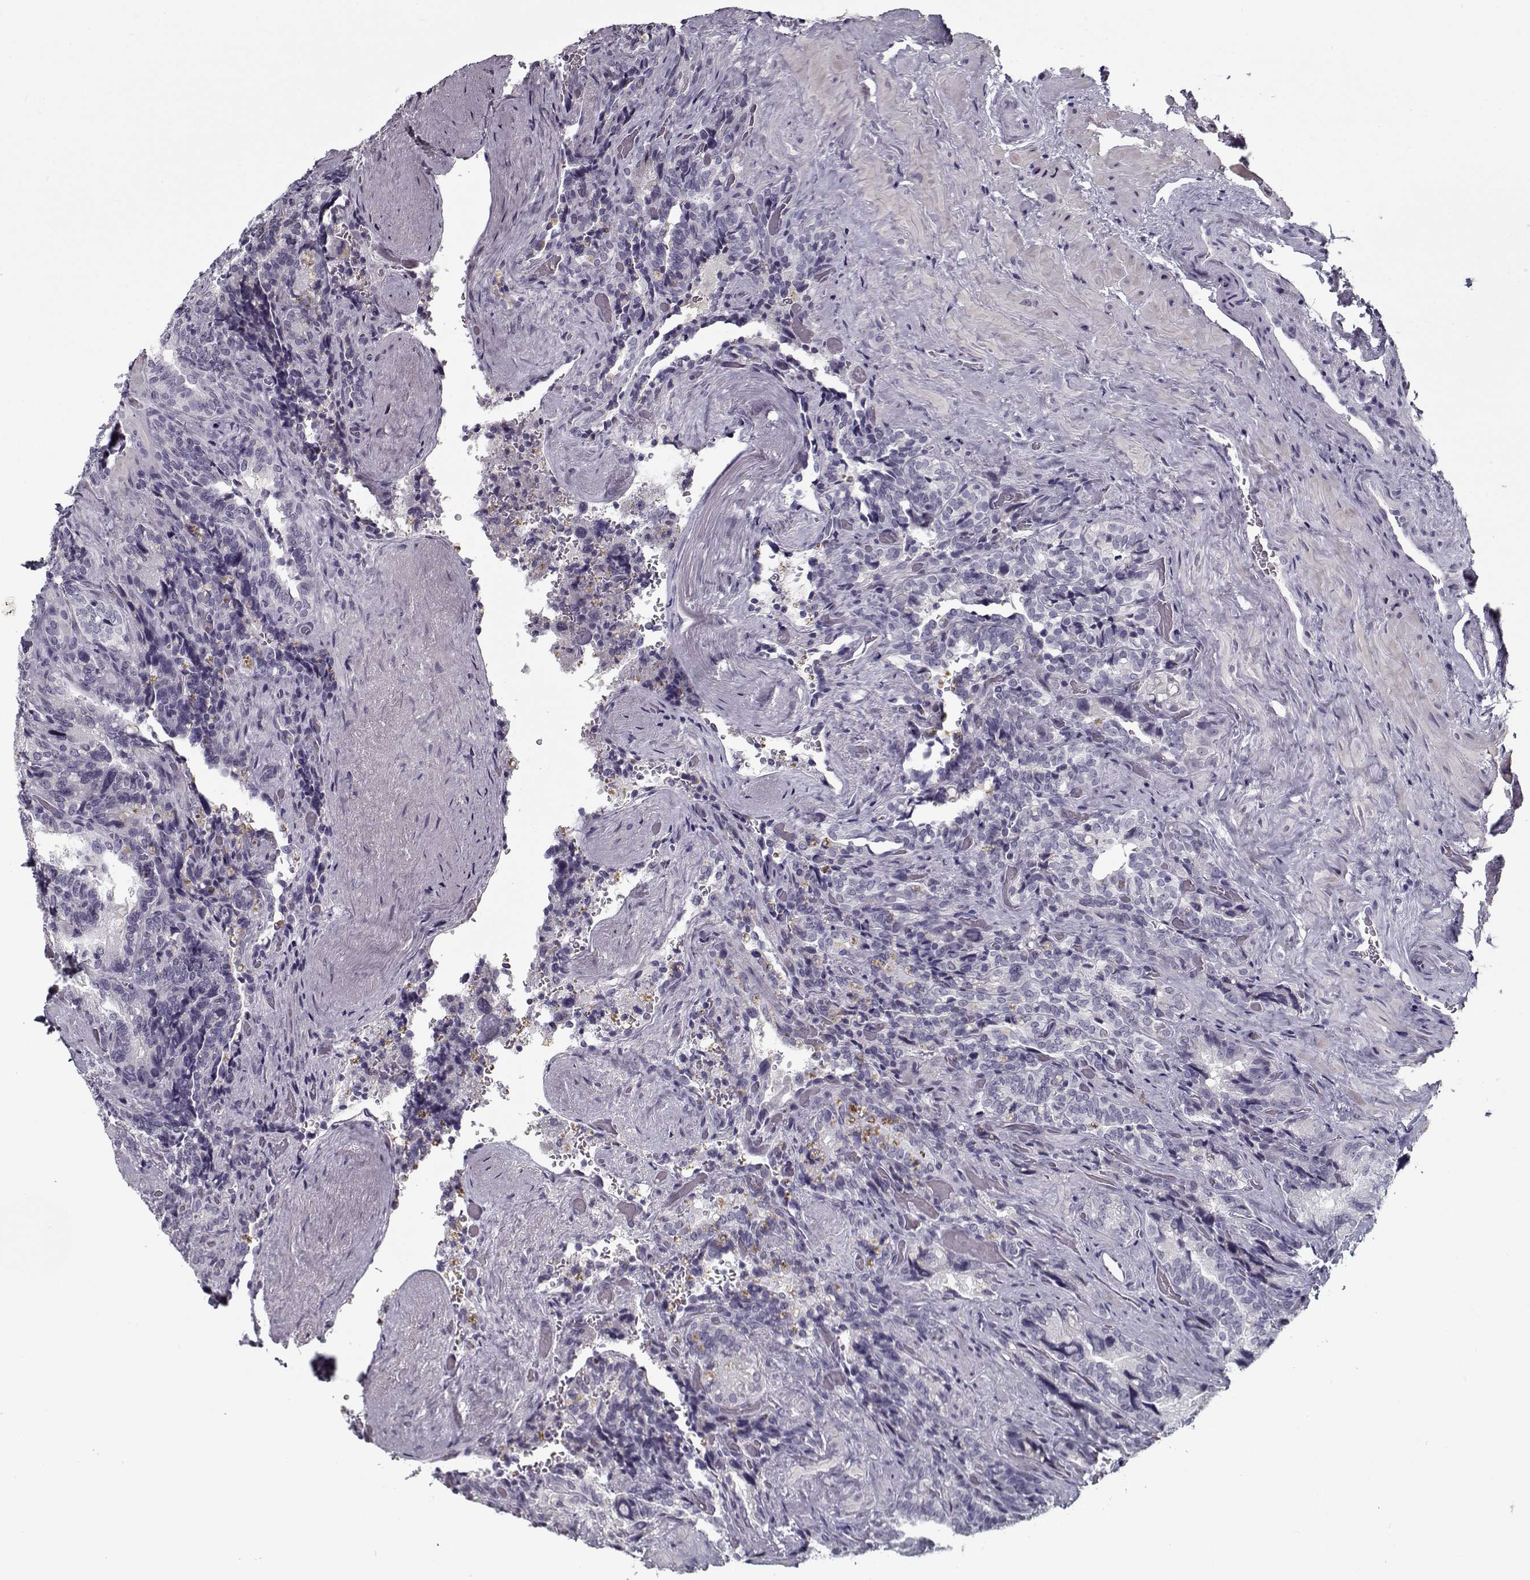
{"staining": {"intensity": "negative", "quantity": "none", "location": "none"}, "tissue": "seminal vesicle", "cell_type": "Glandular cells", "image_type": "normal", "snomed": [{"axis": "morphology", "description": "Normal tissue, NOS"}, {"axis": "topography", "description": "Seminal veicle"}], "caption": "Histopathology image shows no protein expression in glandular cells of unremarkable seminal vesicle.", "gene": "SPACA9", "patient": {"sex": "male", "age": 69}}